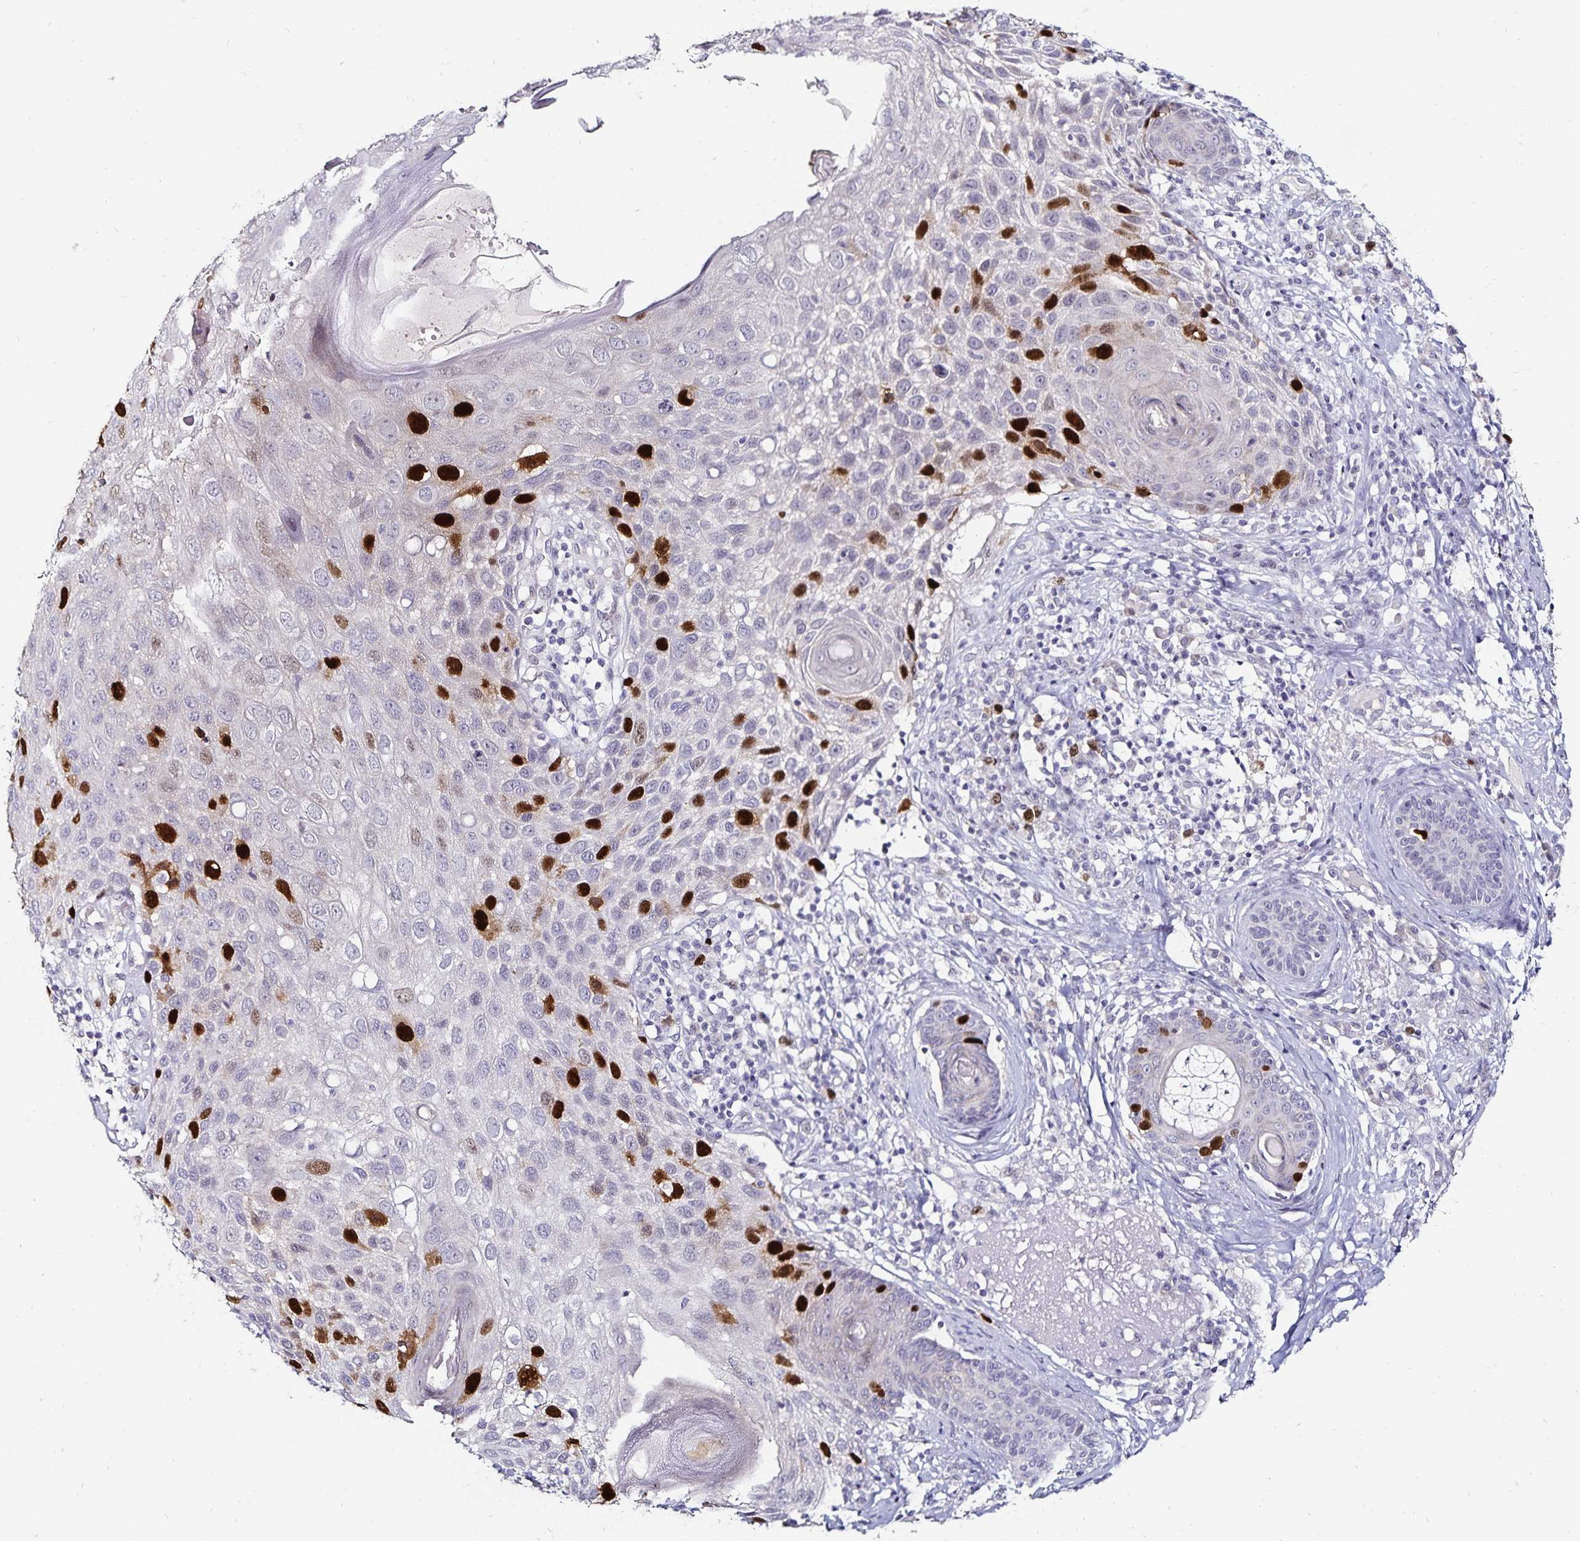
{"staining": {"intensity": "strong", "quantity": "<25%", "location": "nuclear"}, "tissue": "skin cancer", "cell_type": "Tumor cells", "image_type": "cancer", "snomed": [{"axis": "morphology", "description": "Squamous cell carcinoma, NOS"}, {"axis": "topography", "description": "Skin"}], "caption": "This photomicrograph exhibits immunohistochemistry staining of skin squamous cell carcinoma, with medium strong nuclear staining in approximately <25% of tumor cells.", "gene": "ANLN", "patient": {"sex": "female", "age": 87}}